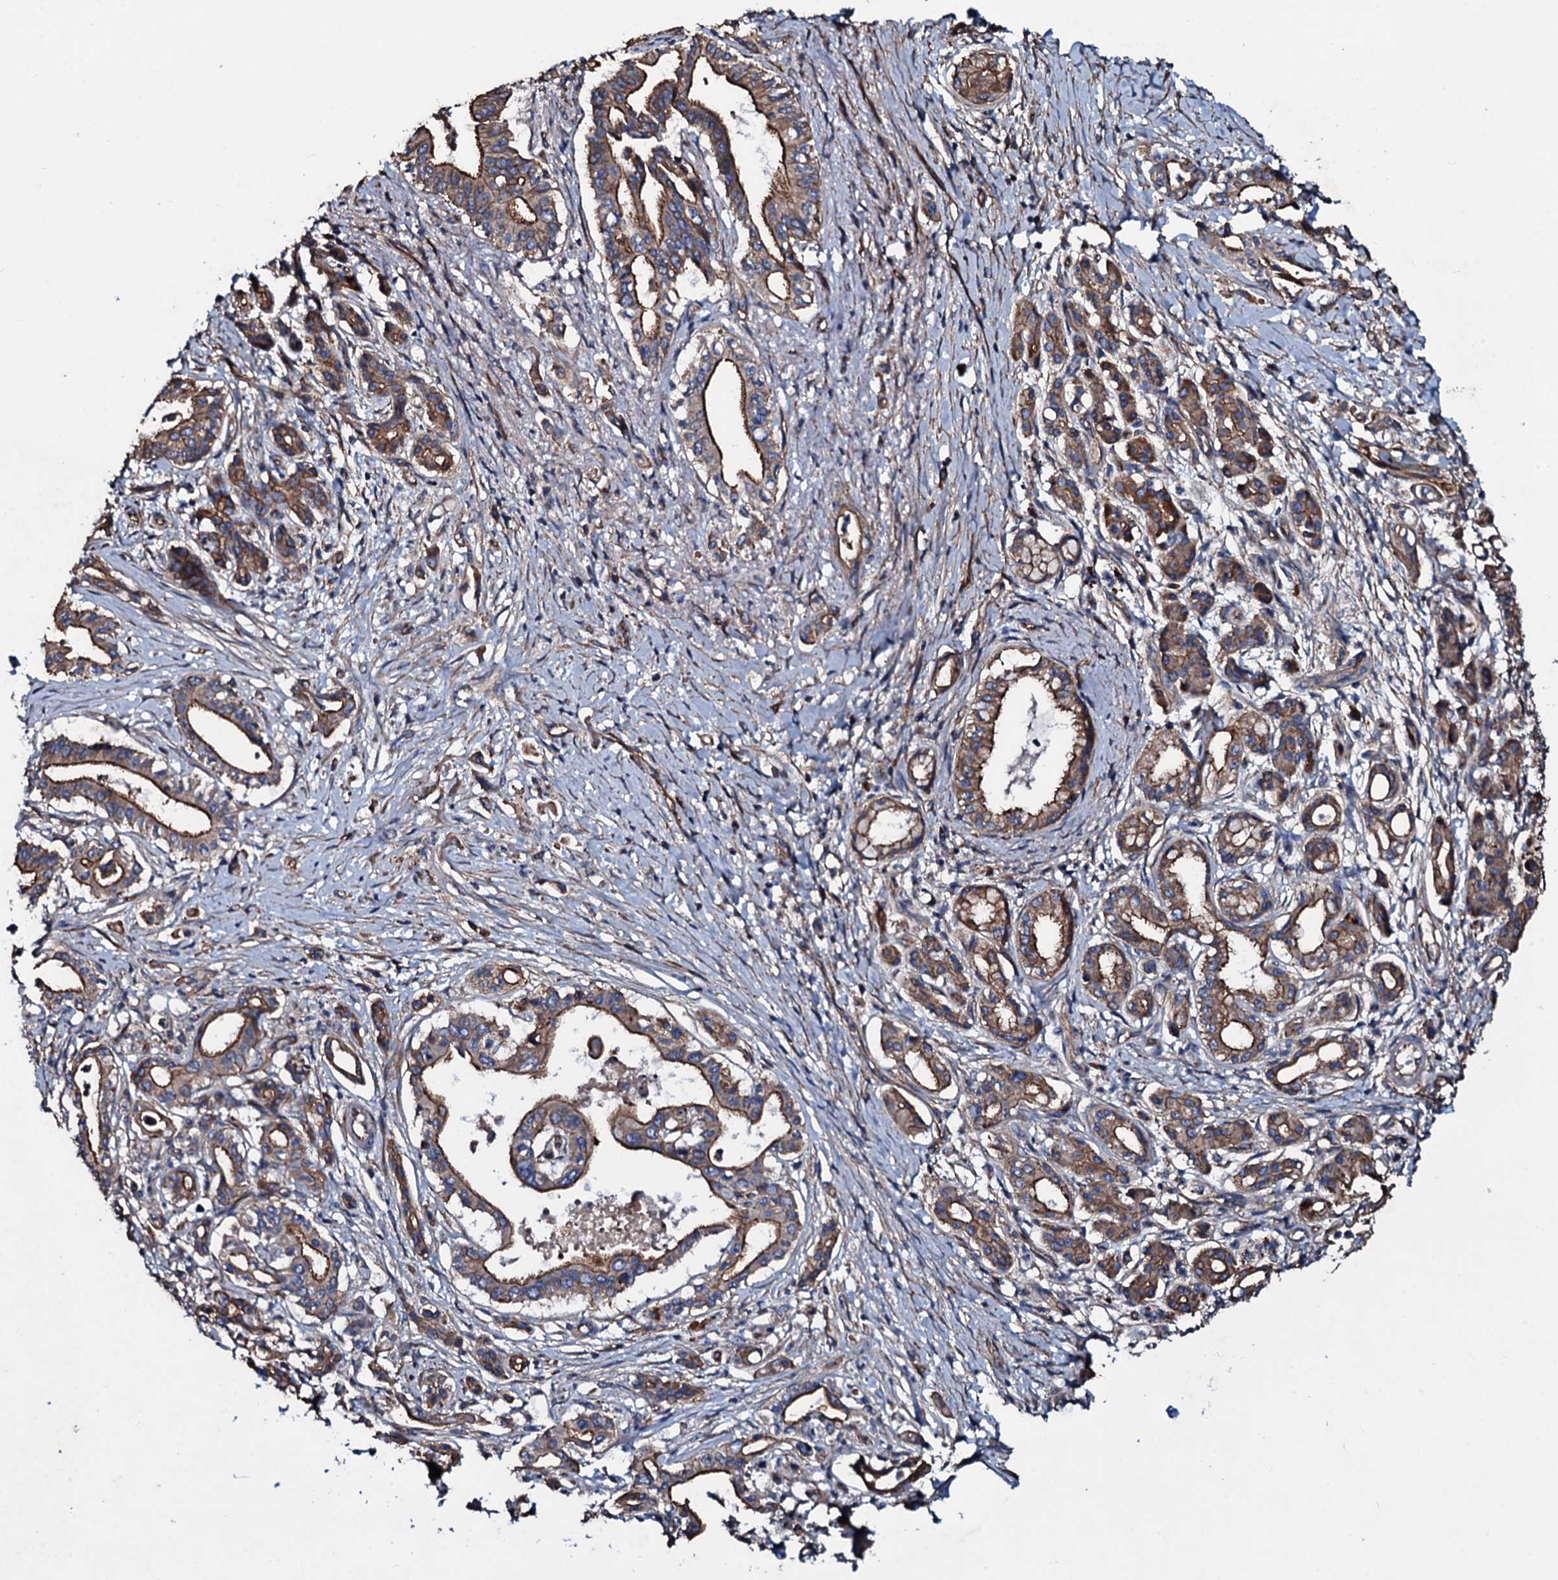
{"staining": {"intensity": "strong", "quantity": ">75%", "location": "cytoplasmic/membranous"}, "tissue": "pancreatic cancer", "cell_type": "Tumor cells", "image_type": "cancer", "snomed": [{"axis": "morphology", "description": "Adenocarcinoma, NOS"}, {"axis": "topography", "description": "Pancreas"}], "caption": "Human pancreatic cancer (adenocarcinoma) stained with a brown dye exhibits strong cytoplasmic/membranous positive expression in approximately >75% of tumor cells.", "gene": "DMAC2", "patient": {"sex": "female", "age": 77}}